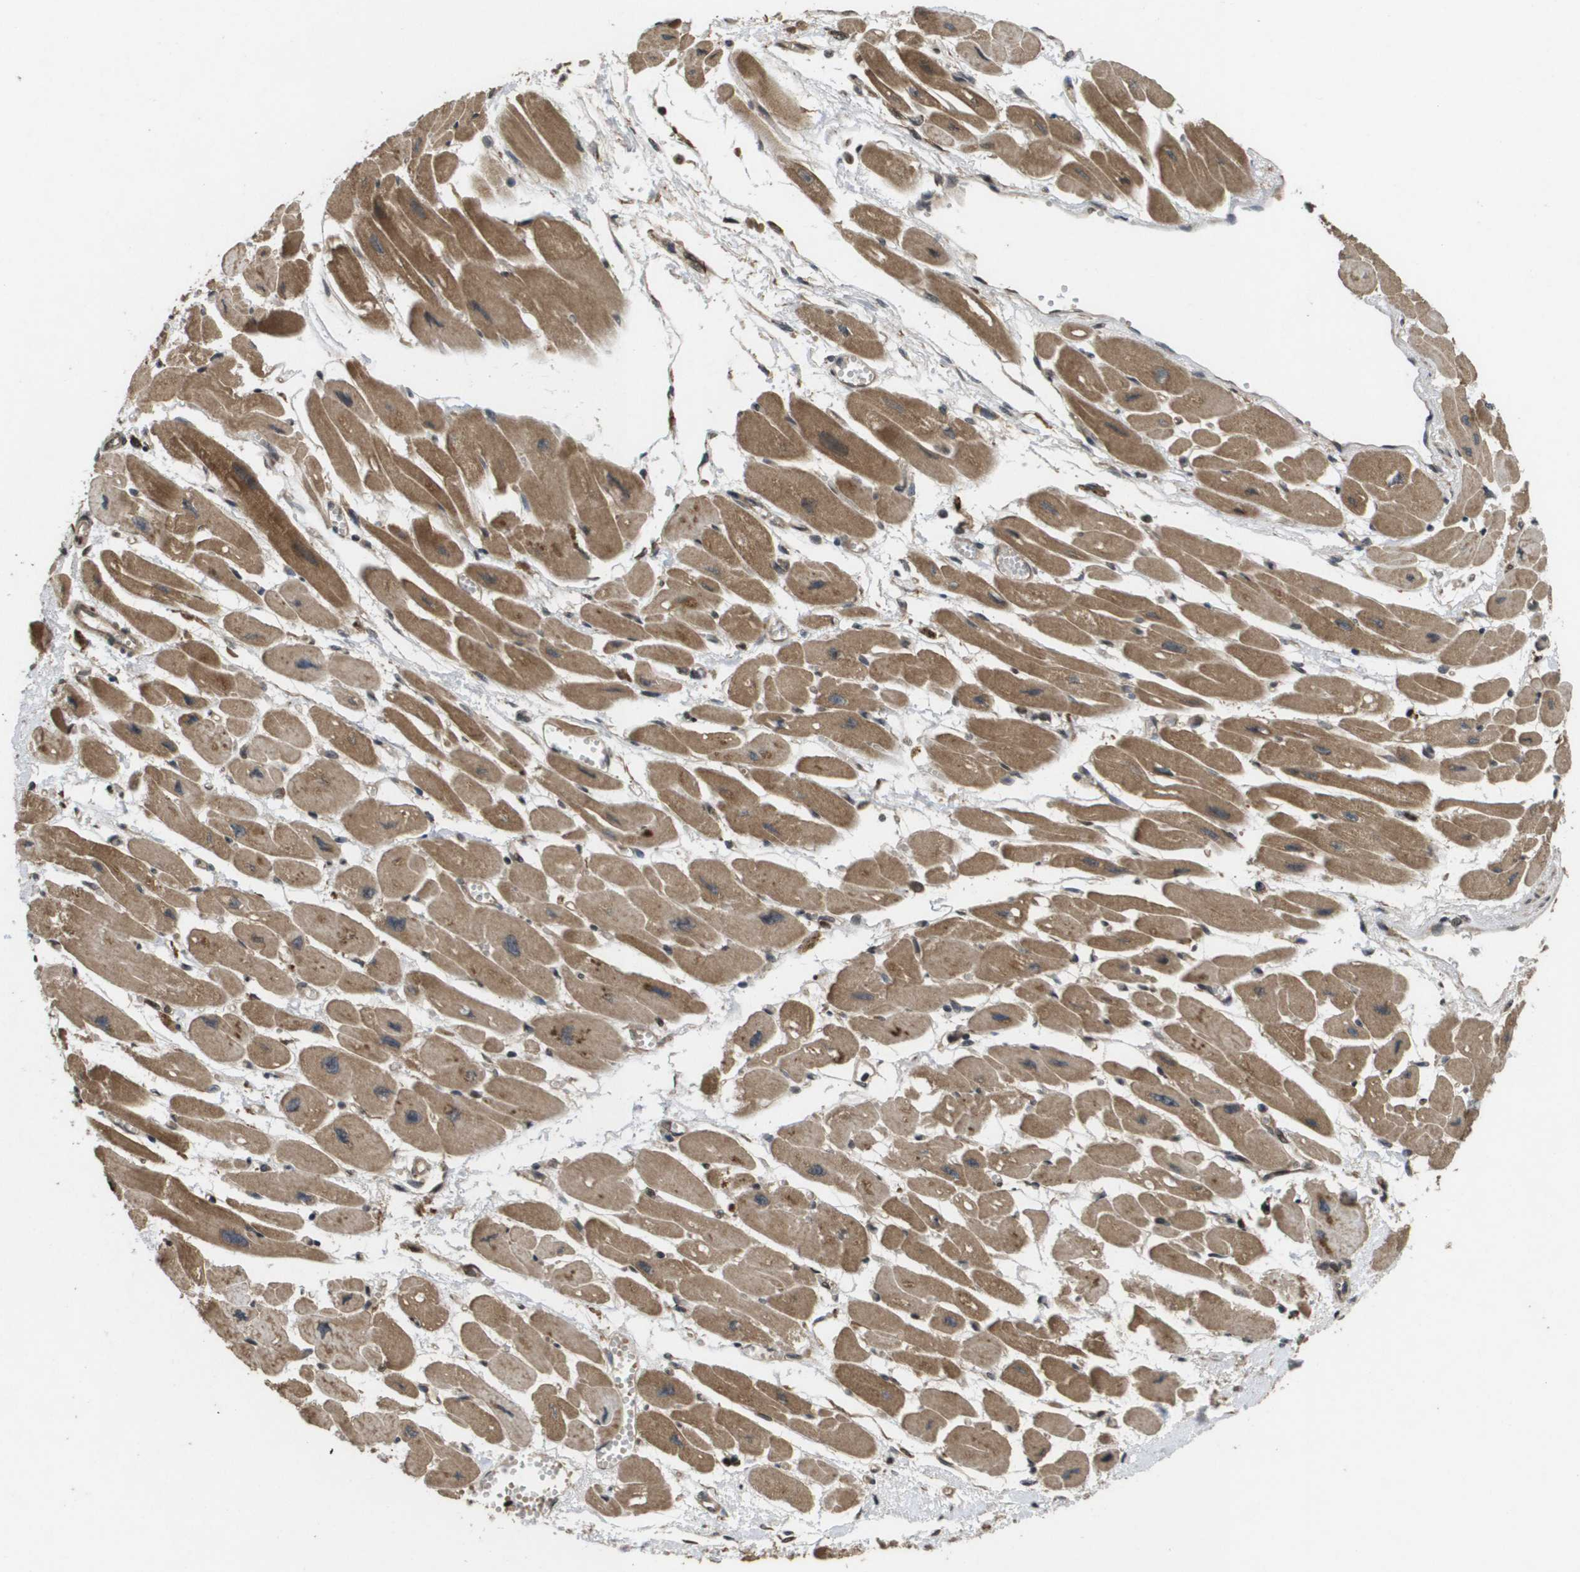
{"staining": {"intensity": "moderate", "quantity": ">75%", "location": "cytoplasmic/membranous"}, "tissue": "heart muscle", "cell_type": "Cardiomyocytes", "image_type": "normal", "snomed": [{"axis": "morphology", "description": "Normal tissue, NOS"}, {"axis": "topography", "description": "Heart"}], "caption": "Immunohistochemical staining of benign human heart muscle demonstrates moderate cytoplasmic/membranous protein expression in about >75% of cardiomyocytes. (brown staining indicates protein expression, while blue staining denotes nuclei).", "gene": "KIF11", "patient": {"sex": "female", "age": 54}}